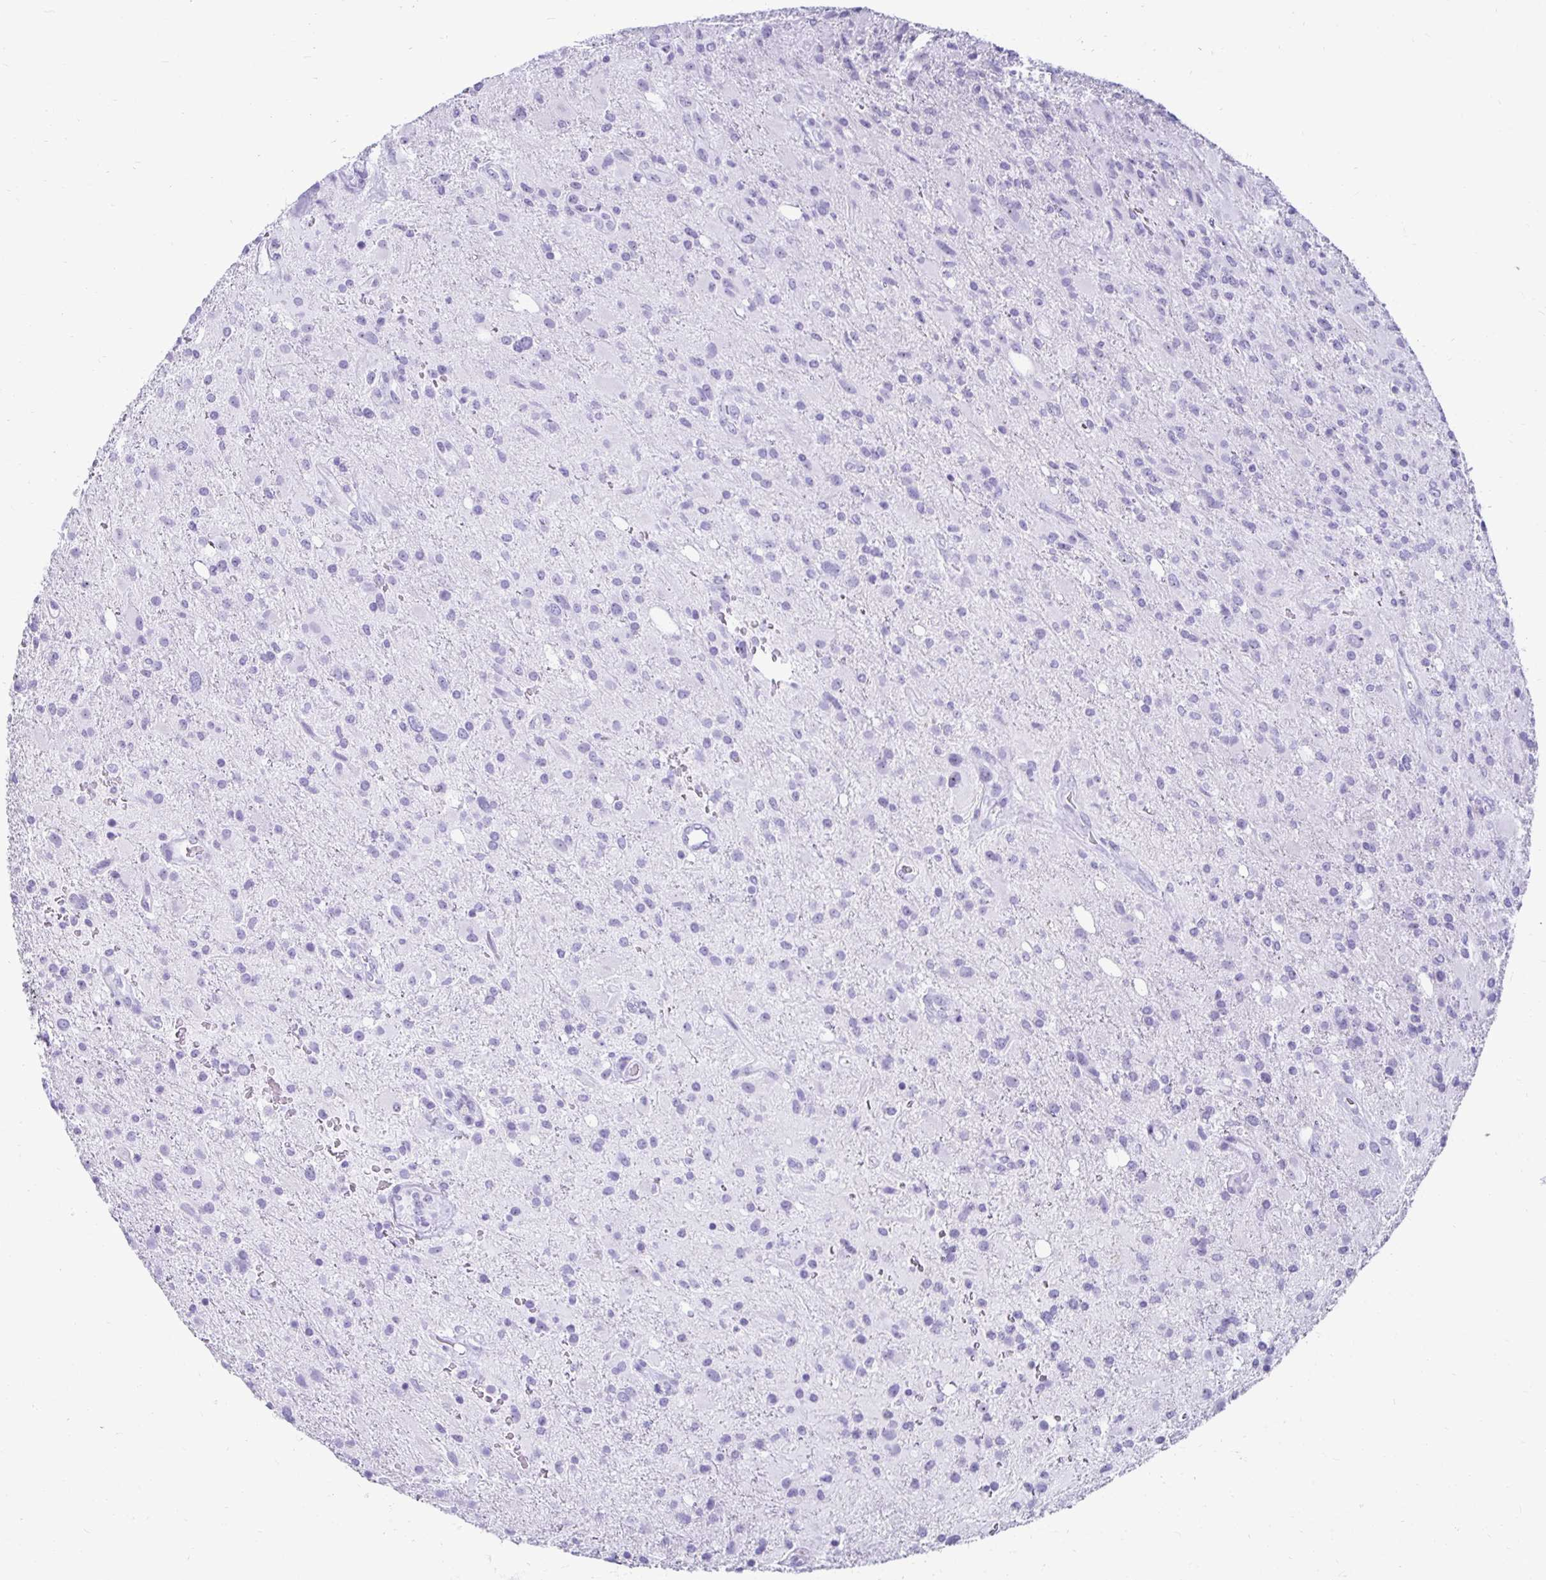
{"staining": {"intensity": "negative", "quantity": "none", "location": "none"}, "tissue": "glioma", "cell_type": "Tumor cells", "image_type": "cancer", "snomed": [{"axis": "morphology", "description": "Glioma, malignant, High grade"}, {"axis": "topography", "description": "Brain"}], "caption": "Glioma stained for a protein using IHC shows no expression tumor cells.", "gene": "CST6", "patient": {"sex": "male", "age": 53}}